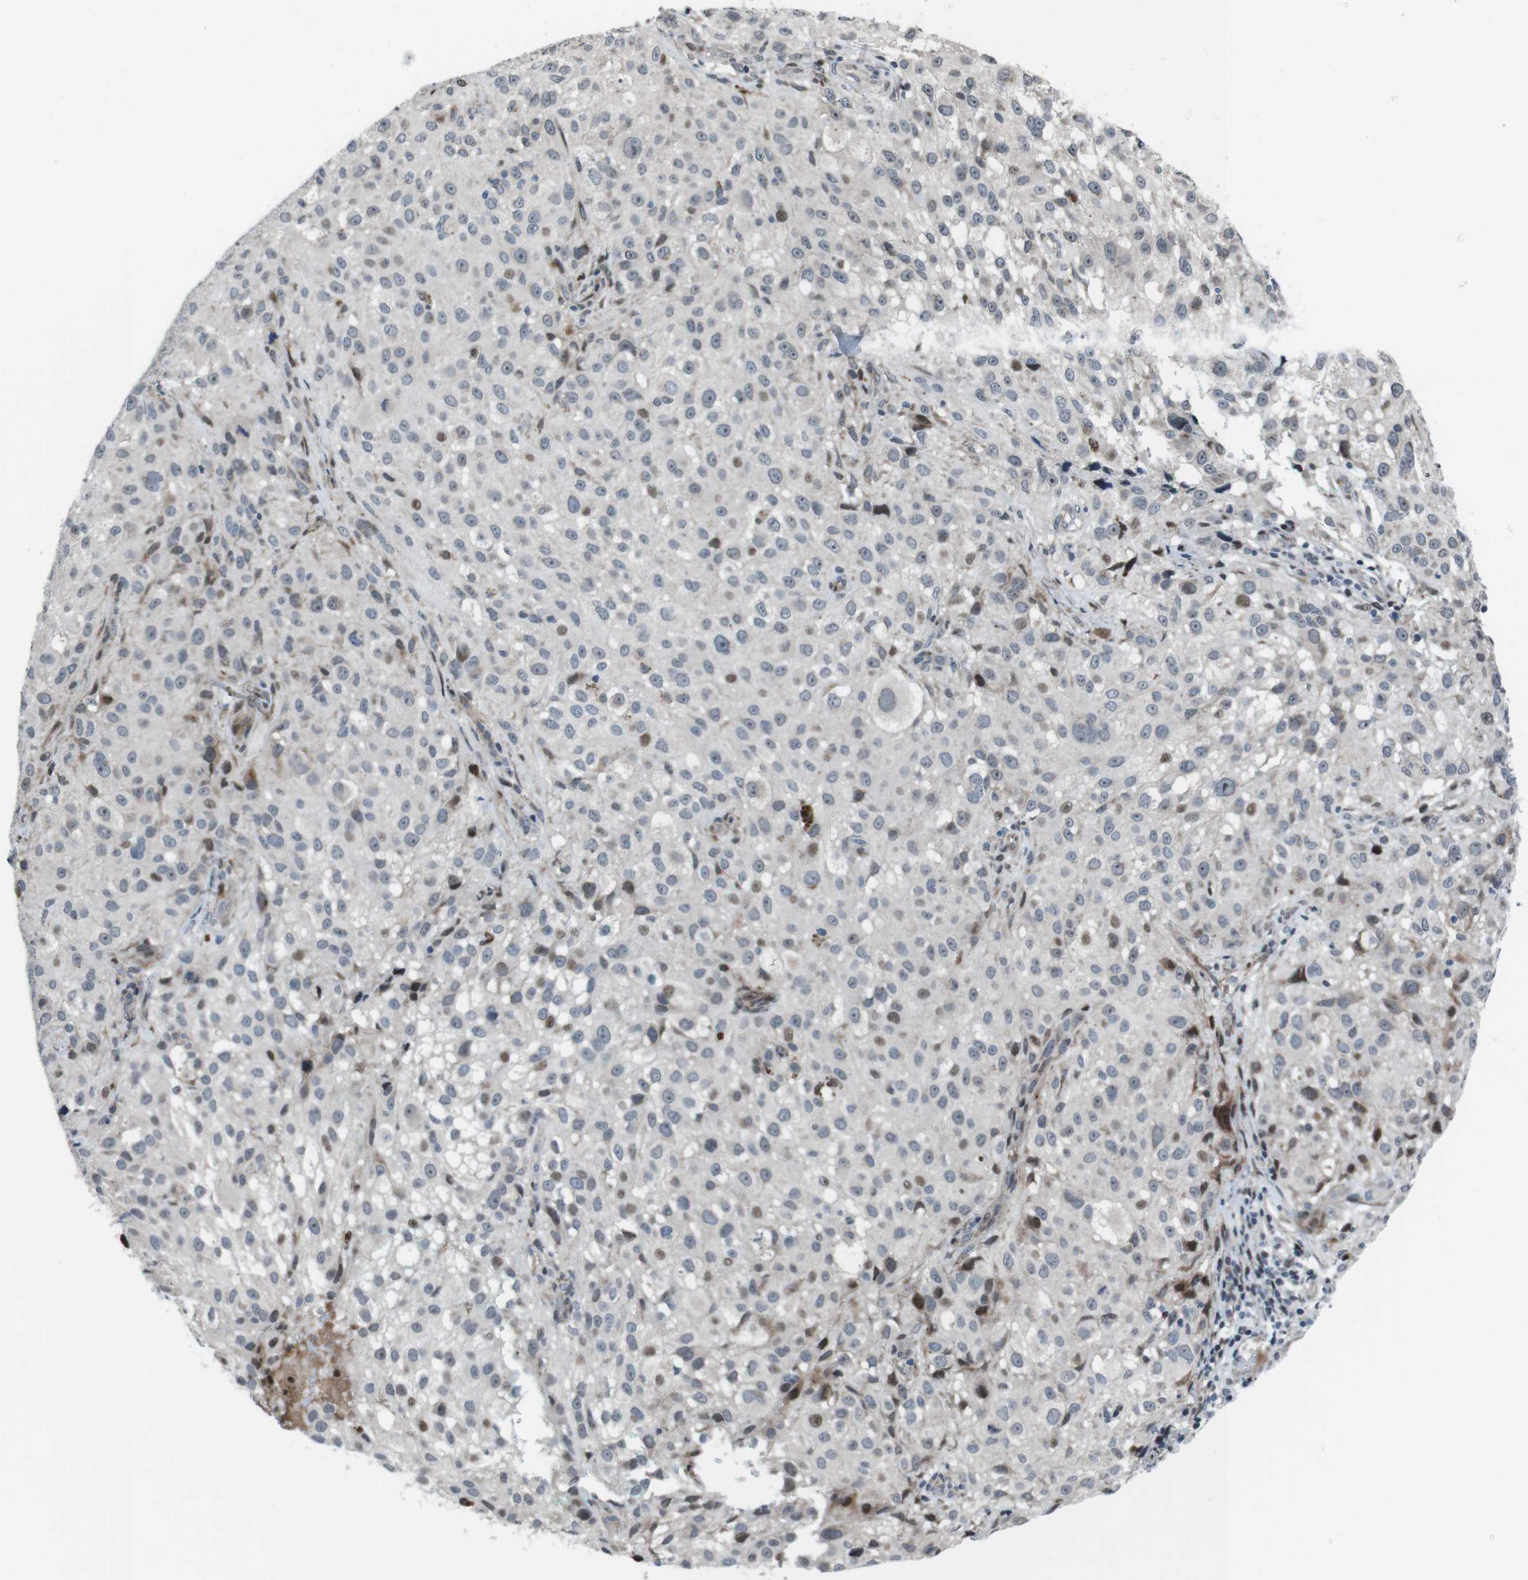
{"staining": {"intensity": "moderate", "quantity": "<25%", "location": "nuclear"}, "tissue": "melanoma", "cell_type": "Tumor cells", "image_type": "cancer", "snomed": [{"axis": "morphology", "description": "Necrosis, NOS"}, {"axis": "morphology", "description": "Malignant melanoma, NOS"}, {"axis": "topography", "description": "Skin"}], "caption": "About <25% of tumor cells in malignant melanoma exhibit moderate nuclear protein positivity as visualized by brown immunohistochemical staining.", "gene": "PBRM1", "patient": {"sex": "female", "age": 87}}